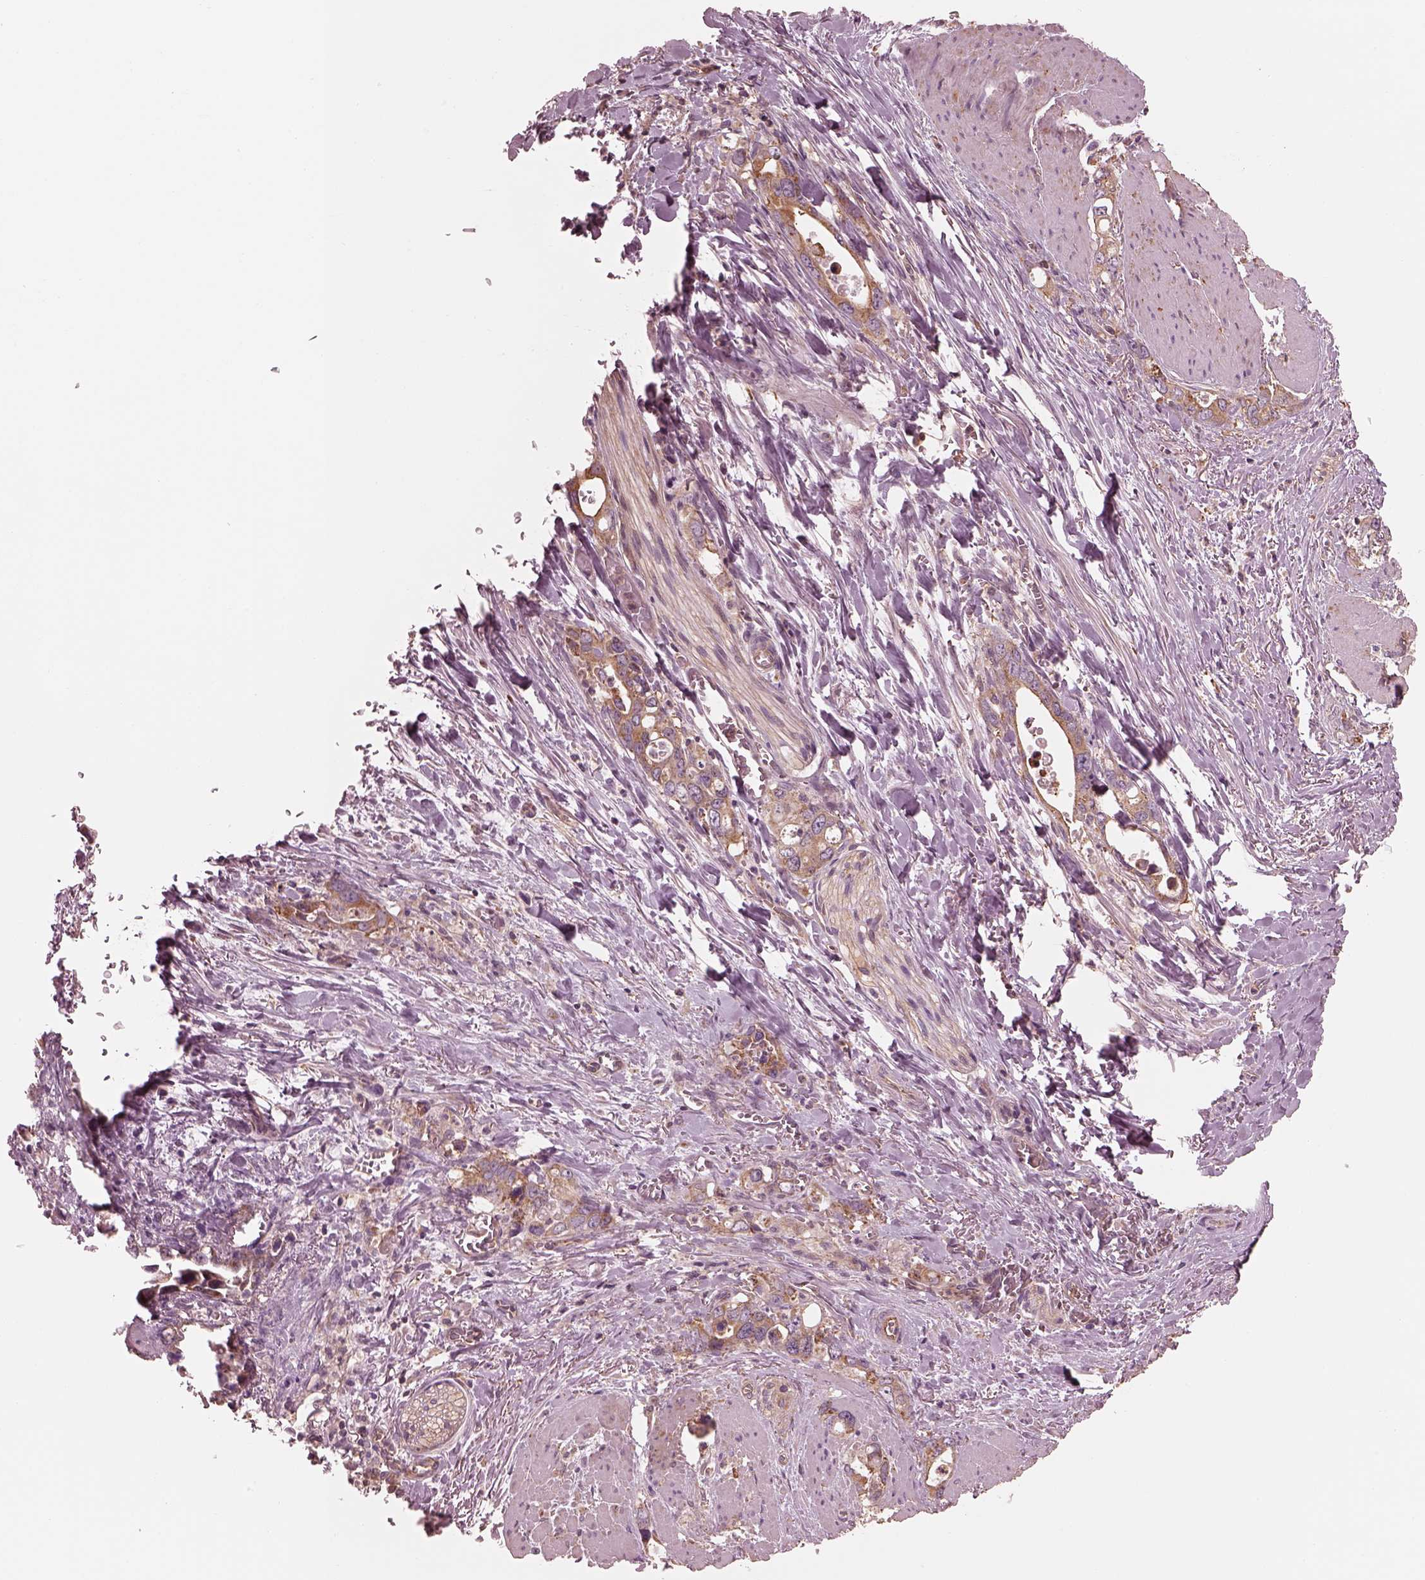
{"staining": {"intensity": "moderate", "quantity": ">75%", "location": "cytoplasmic/membranous"}, "tissue": "stomach cancer", "cell_type": "Tumor cells", "image_type": "cancer", "snomed": [{"axis": "morphology", "description": "Normal tissue, NOS"}, {"axis": "morphology", "description": "Adenocarcinoma, NOS"}, {"axis": "topography", "description": "Esophagus"}, {"axis": "topography", "description": "Stomach, upper"}], "caption": "Brown immunohistochemical staining in stomach adenocarcinoma reveals moderate cytoplasmic/membranous staining in about >75% of tumor cells.", "gene": "STK33", "patient": {"sex": "male", "age": 74}}